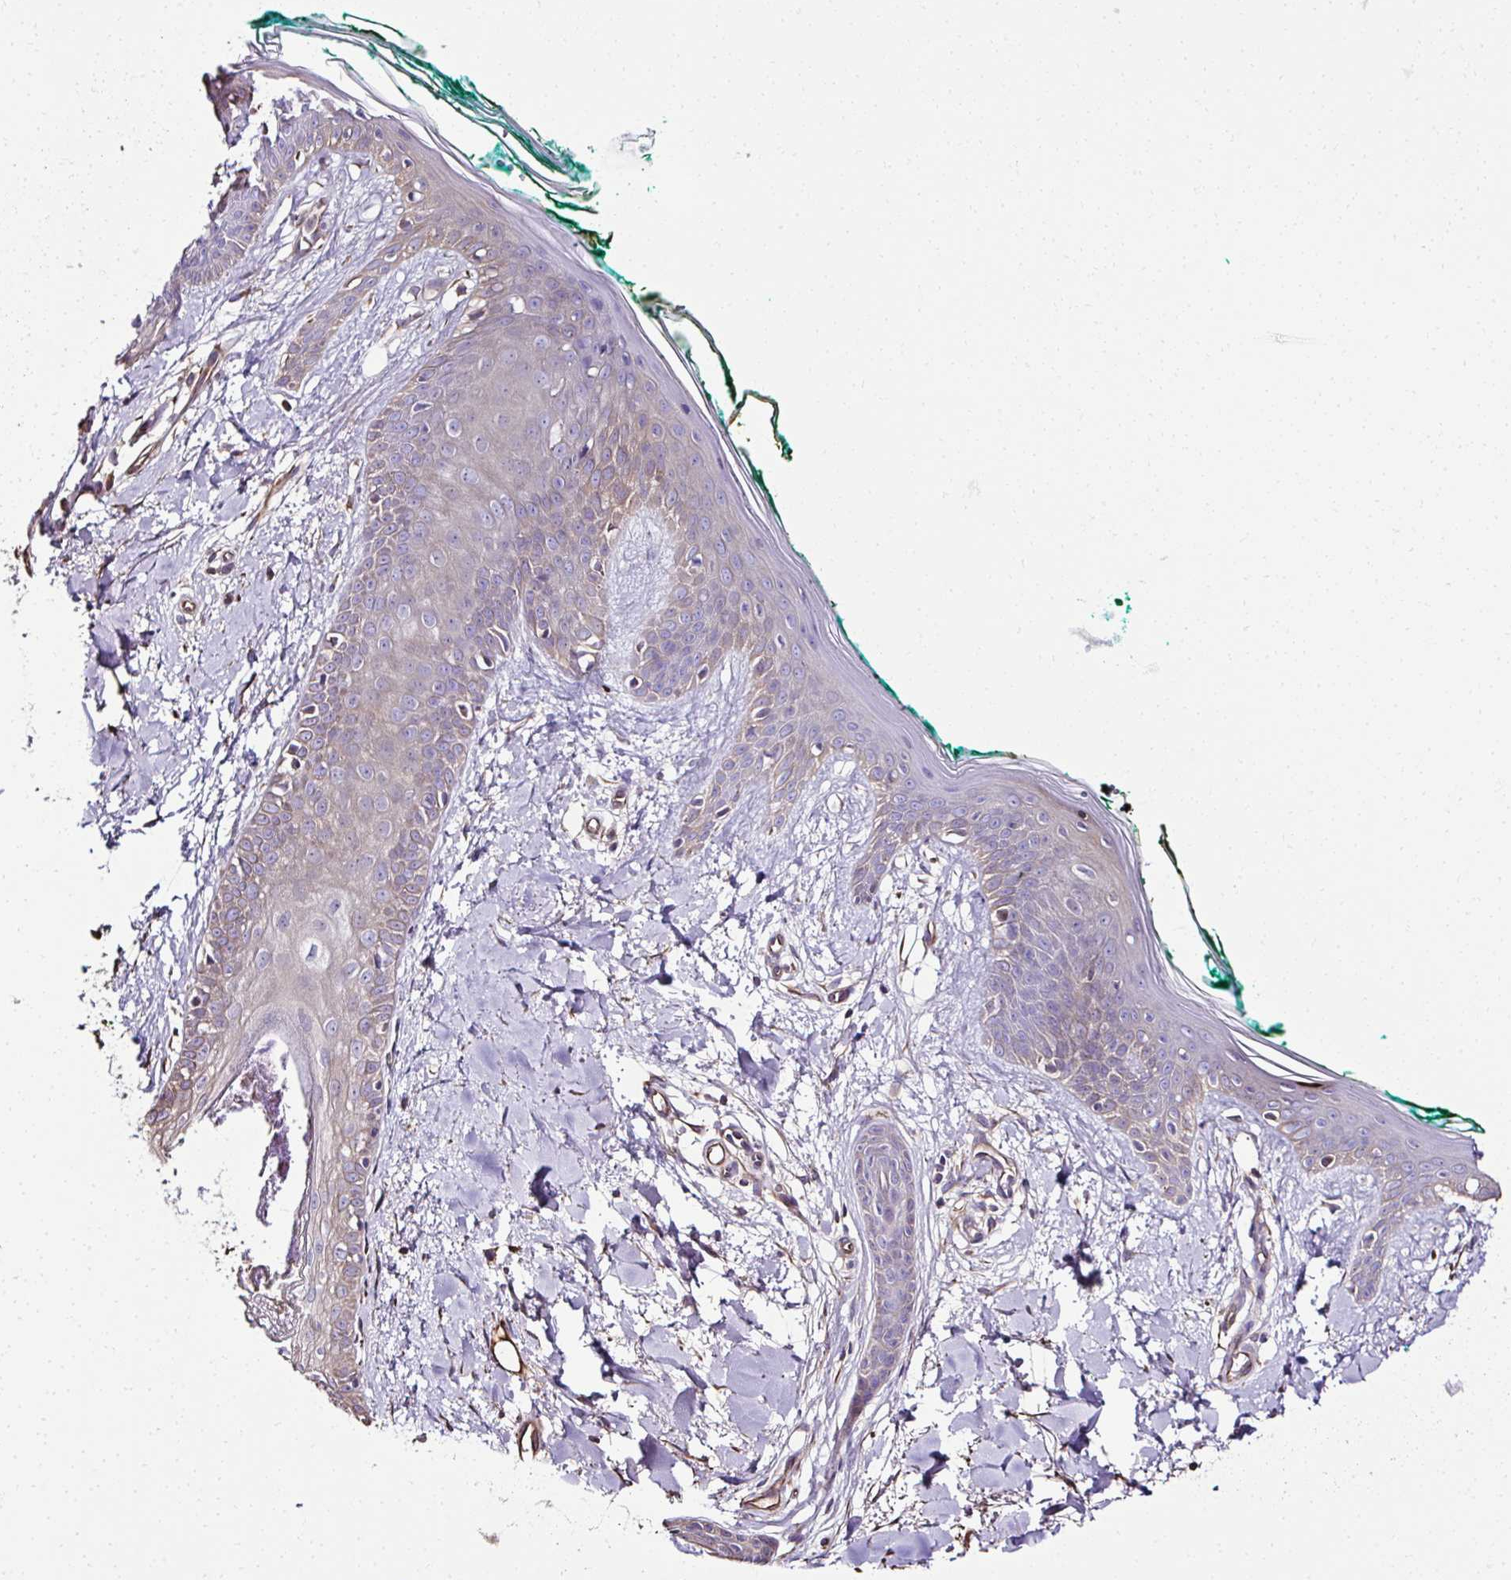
{"staining": {"intensity": "moderate", "quantity": ">75%", "location": "cytoplasmic/membranous"}, "tissue": "skin", "cell_type": "Fibroblasts", "image_type": "normal", "snomed": [{"axis": "morphology", "description": "Normal tissue, NOS"}, {"axis": "topography", "description": "Skin"}], "caption": "A micrograph showing moderate cytoplasmic/membranous positivity in approximately >75% of fibroblasts in normal skin, as visualized by brown immunohistochemical staining.", "gene": "CCDC85C", "patient": {"sex": "female", "age": 34}}